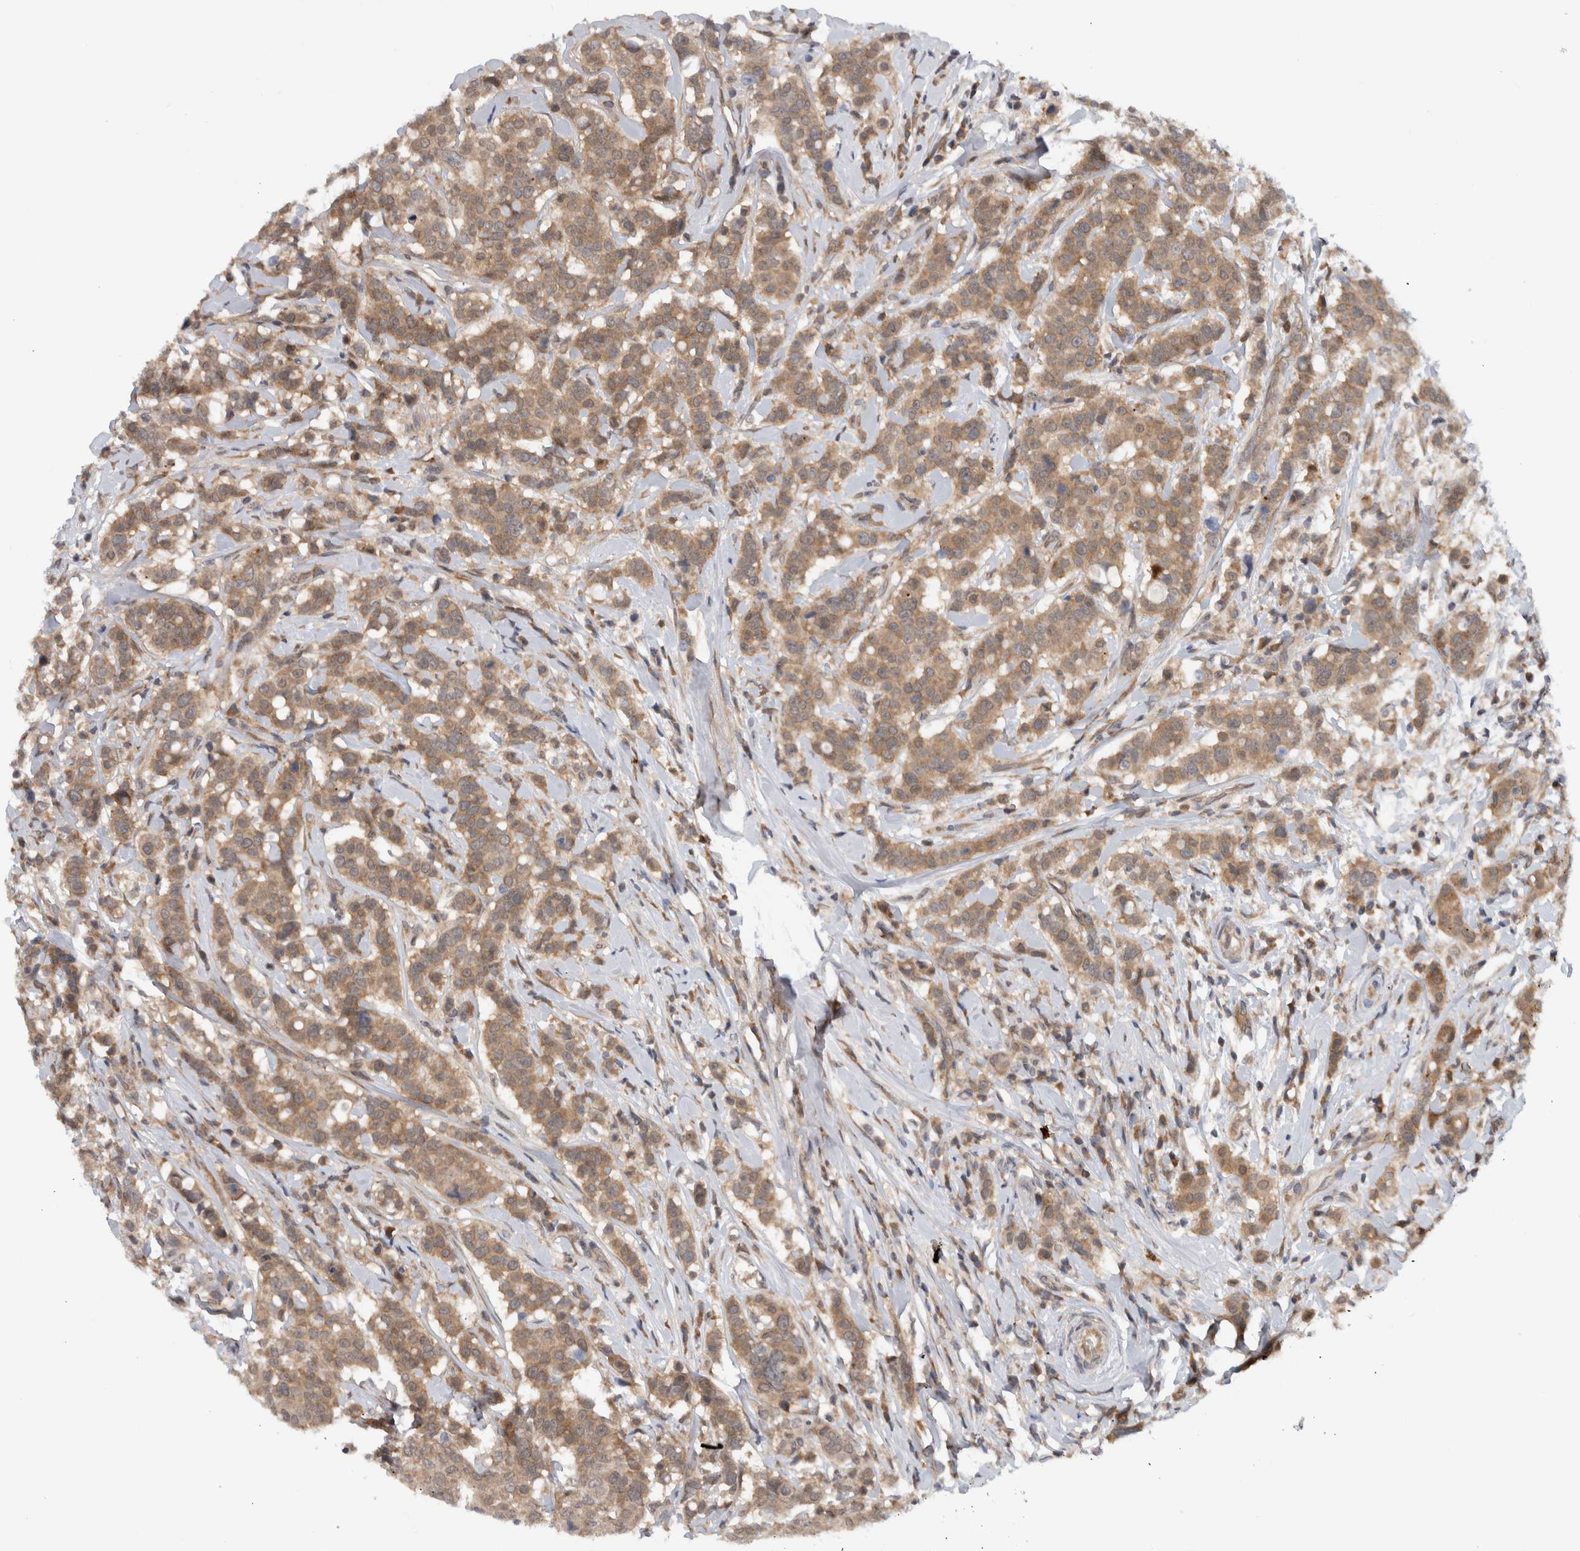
{"staining": {"intensity": "moderate", "quantity": ">75%", "location": "cytoplasmic/membranous"}, "tissue": "breast cancer", "cell_type": "Tumor cells", "image_type": "cancer", "snomed": [{"axis": "morphology", "description": "Duct carcinoma"}, {"axis": "topography", "description": "Breast"}], "caption": "Immunohistochemistry (IHC) (DAB) staining of human infiltrating ductal carcinoma (breast) displays moderate cytoplasmic/membranous protein positivity in about >75% of tumor cells. (brown staining indicates protein expression, while blue staining denotes nuclei).", "gene": "CCDC43", "patient": {"sex": "female", "age": 27}}